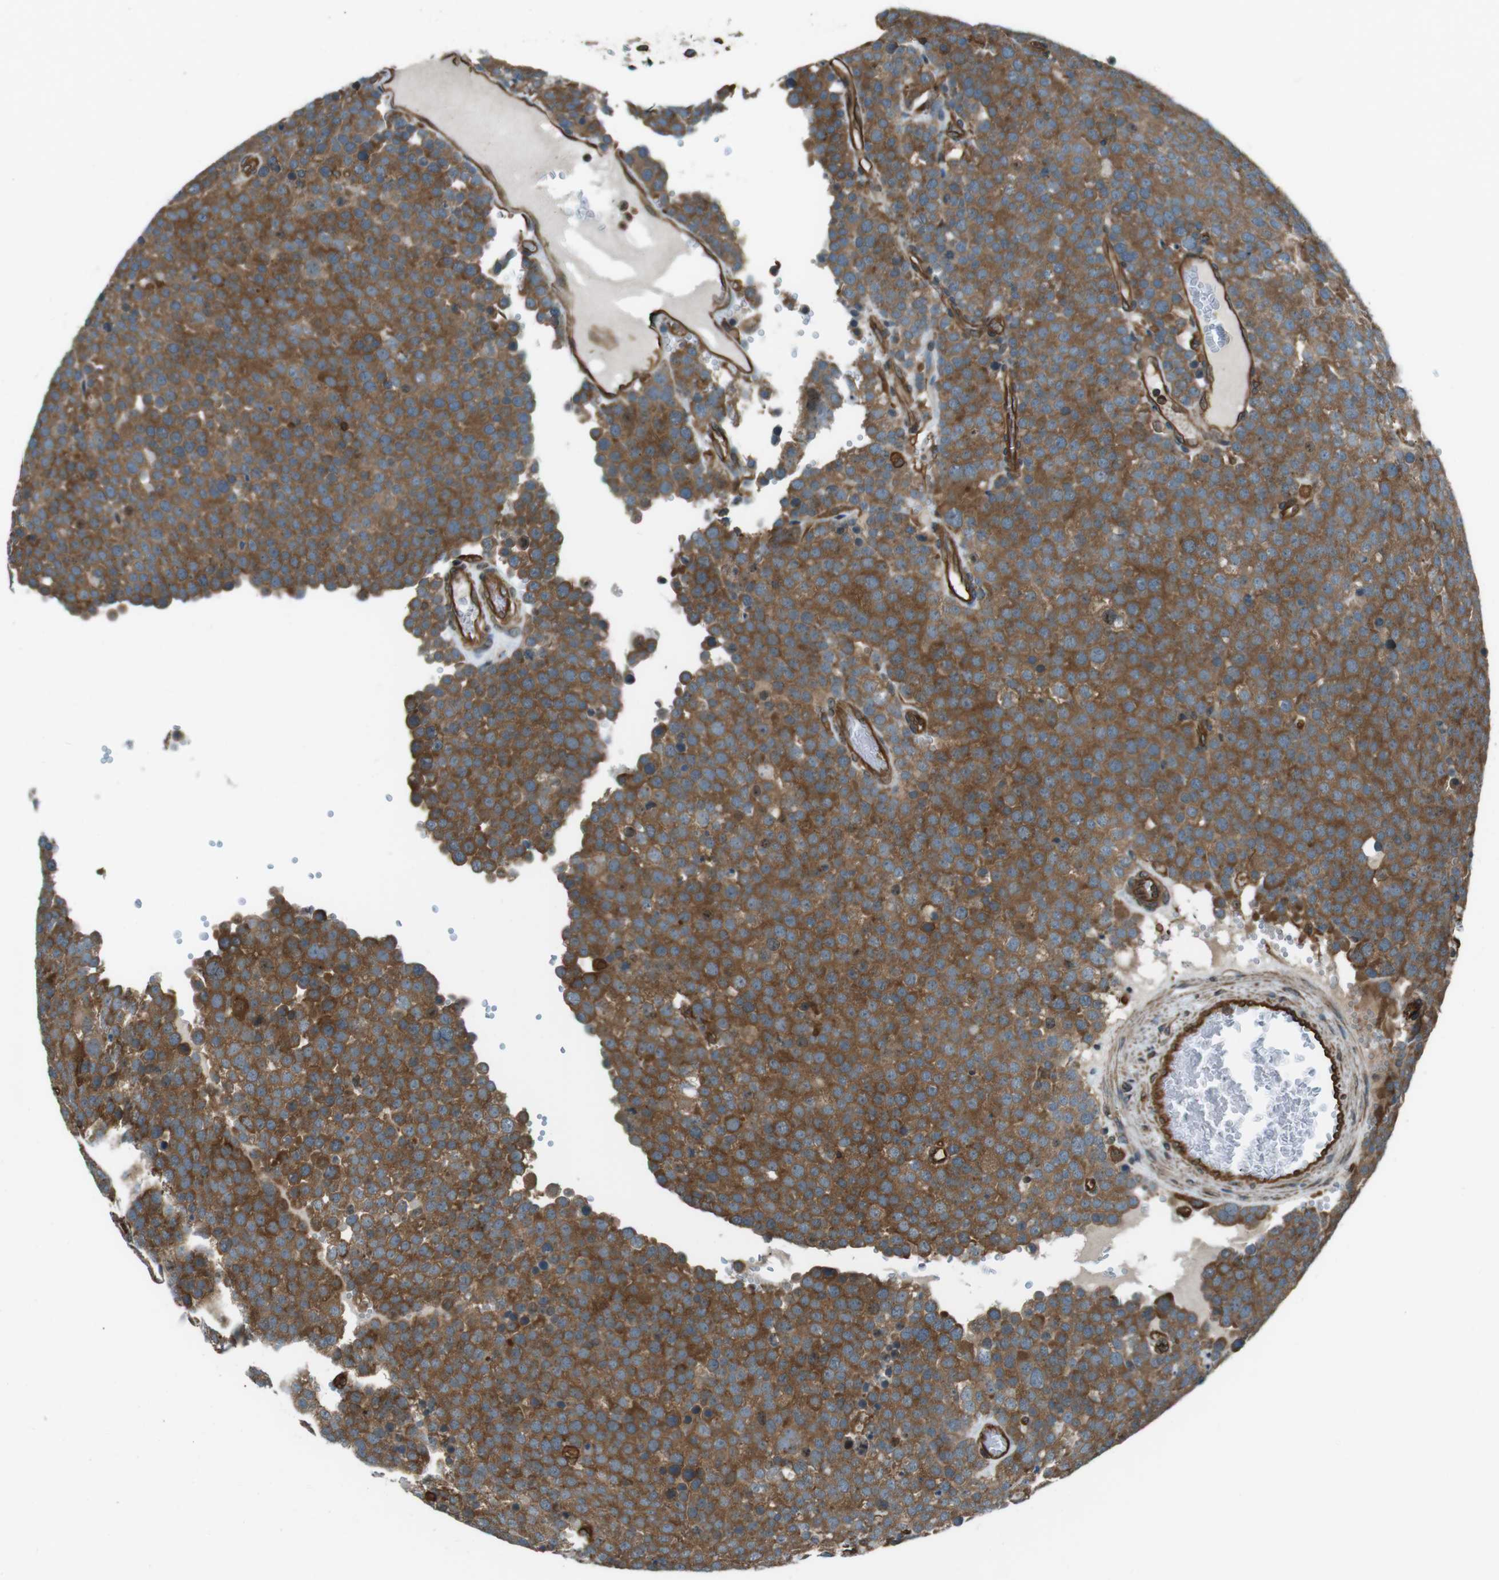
{"staining": {"intensity": "moderate", "quantity": "25%-75%", "location": "cytoplasmic/membranous"}, "tissue": "testis cancer", "cell_type": "Tumor cells", "image_type": "cancer", "snomed": [{"axis": "morphology", "description": "Normal tissue, NOS"}, {"axis": "morphology", "description": "Seminoma, NOS"}, {"axis": "topography", "description": "Testis"}], "caption": "Tumor cells show medium levels of moderate cytoplasmic/membranous expression in about 25%-75% of cells in testis cancer (seminoma).", "gene": "PA2G4", "patient": {"sex": "male", "age": 71}}